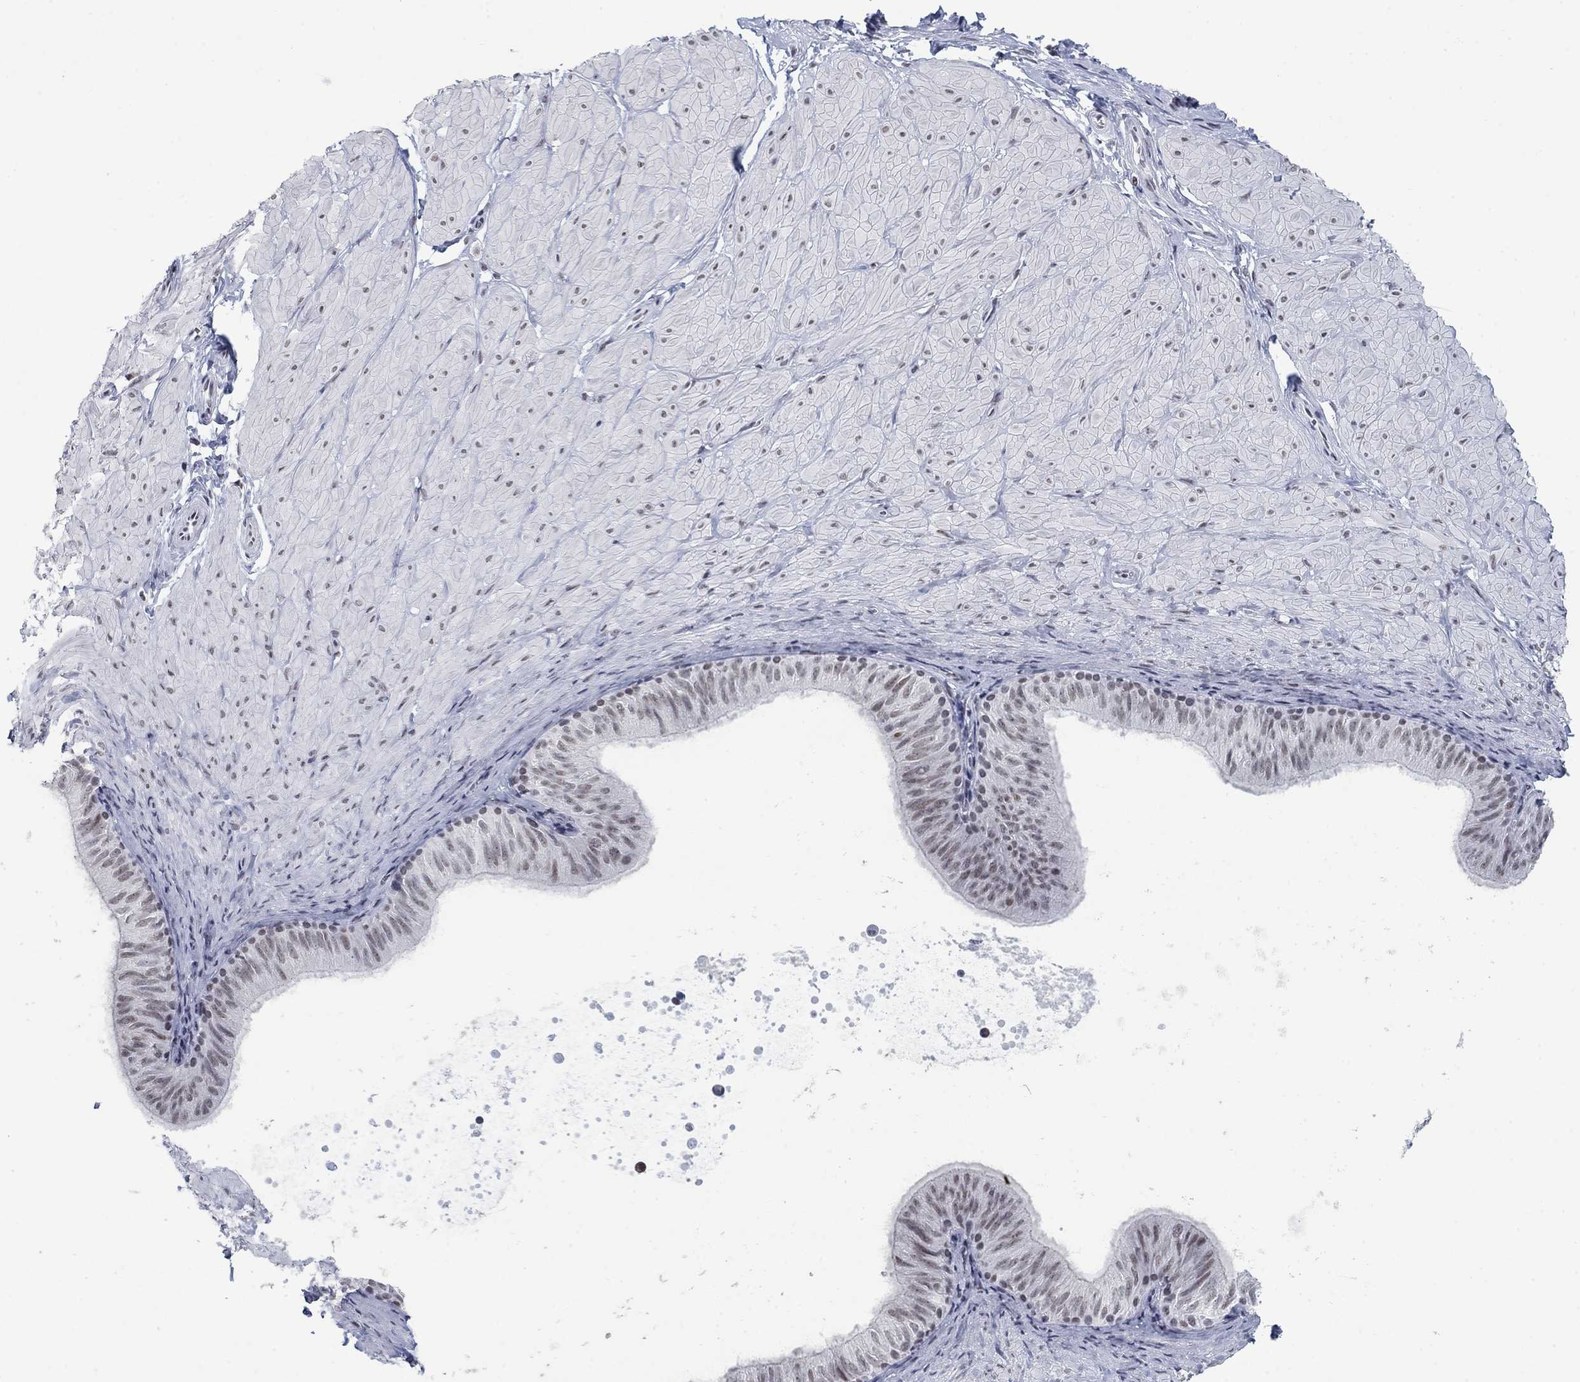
{"staining": {"intensity": "negative", "quantity": "none", "location": "none"}, "tissue": "adipose tissue", "cell_type": "Adipocytes", "image_type": "normal", "snomed": [{"axis": "morphology", "description": "Normal tissue, NOS"}, {"axis": "topography", "description": "Smooth muscle"}, {"axis": "topography", "description": "Peripheral nerve tissue"}], "caption": "Adipocytes show no significant expression in unremarkable adipose tissue. (Immunohistochemistry (ihc), brightfield microscopy, high magnification).", "gene": "NPAS3", "patient": {"sex": "male", "age": 22}}